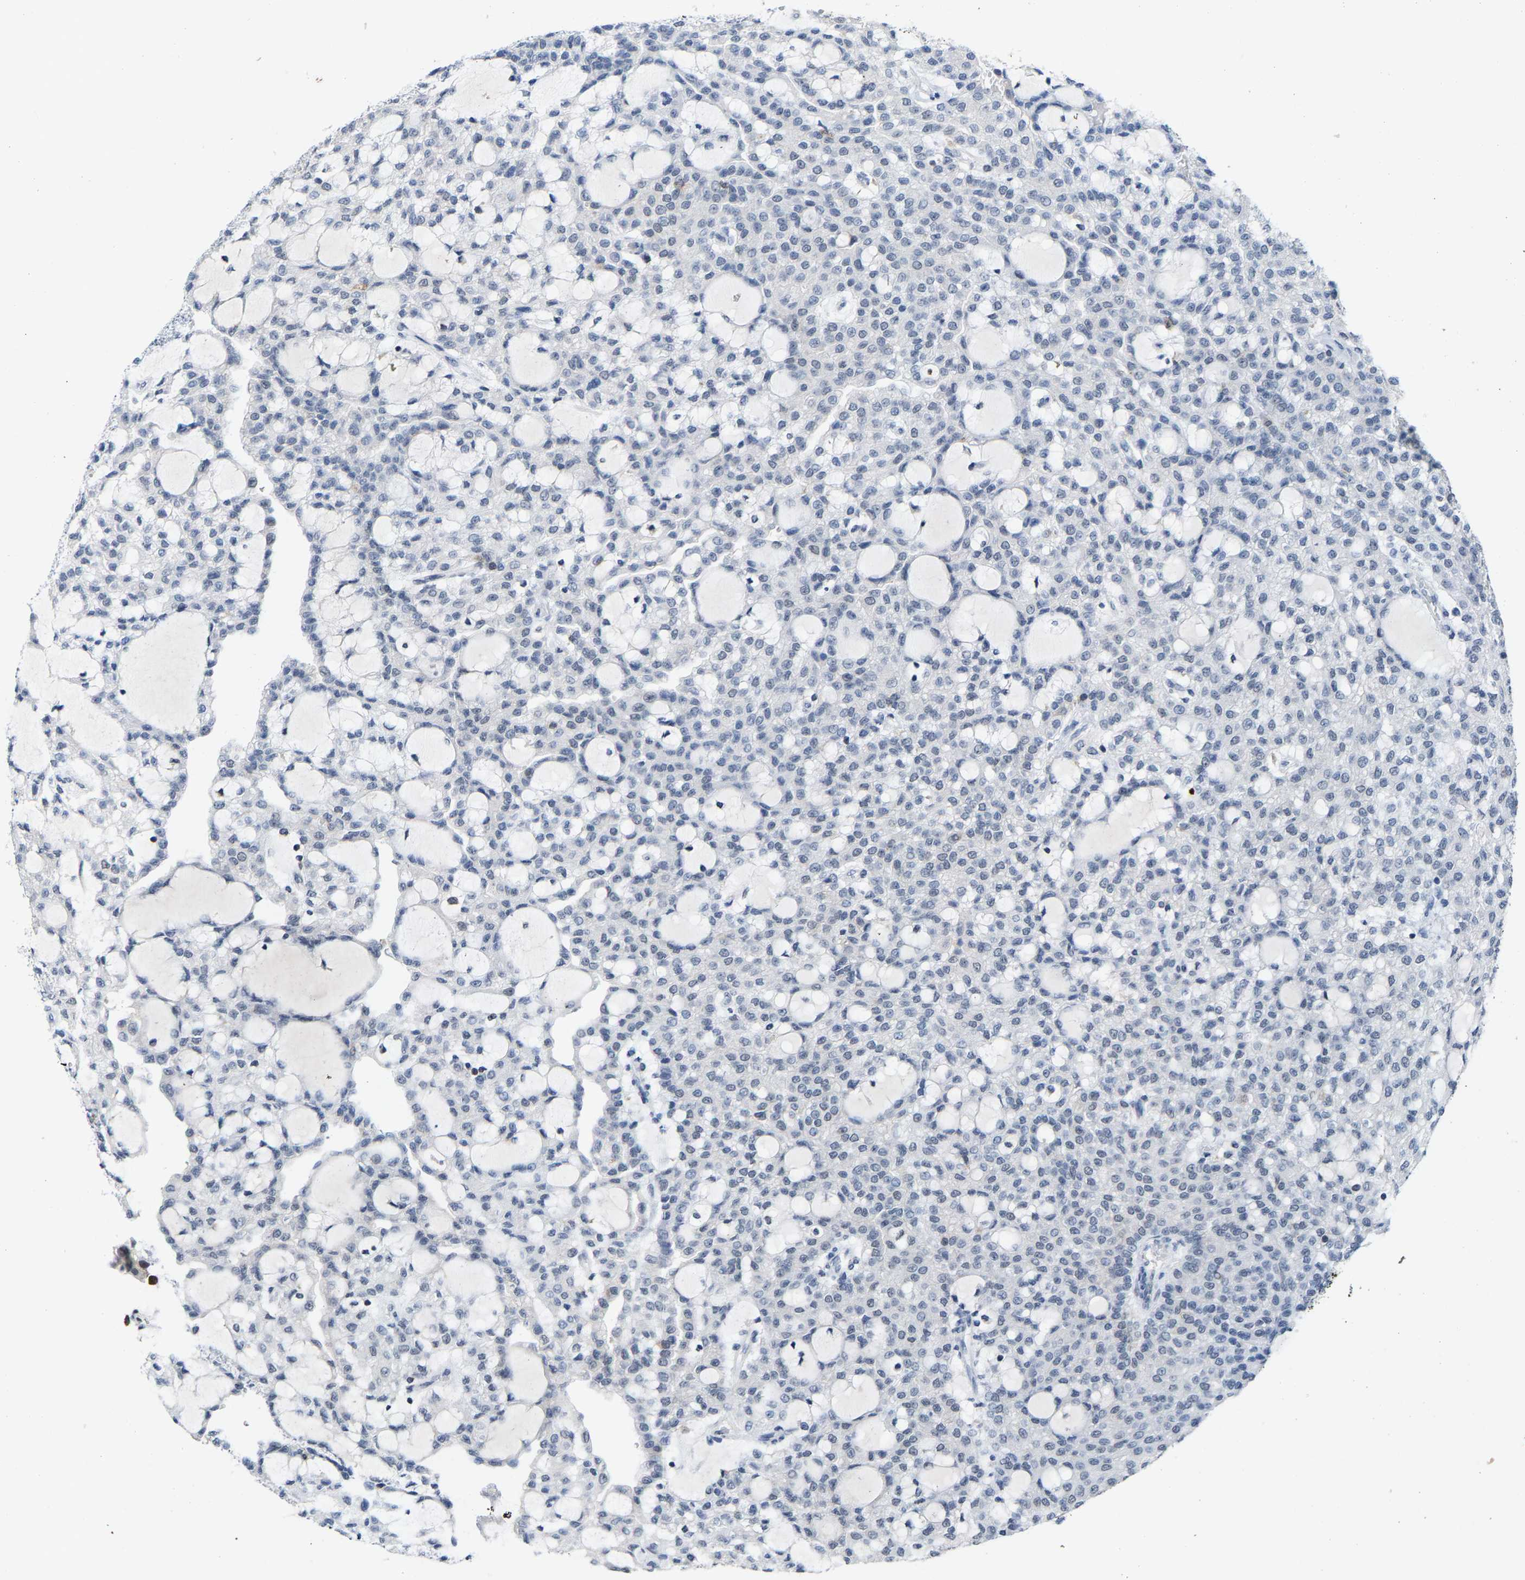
{"staining": {"intensity": "negative", "quantity": "none", "location": "none"}, "tissue": "renal cancer", "cell_type": "Tumor cells", "image_type": "cancer", "snomed": [{"axis": "morphology", "description": "Adenocarcinoma, NOS"}, {"axis": "topography", "description": "Kidney"}], "caption": "Immunohistochemistry of human adenocarcinoma (renal) reveals no staining in tumor cells. (DAB immunohistochemistry (IHC) visualized using brightfield microscopy, high magnification).", "gene": "FGD3", "patient": {"sex": "male", "age": 63}}